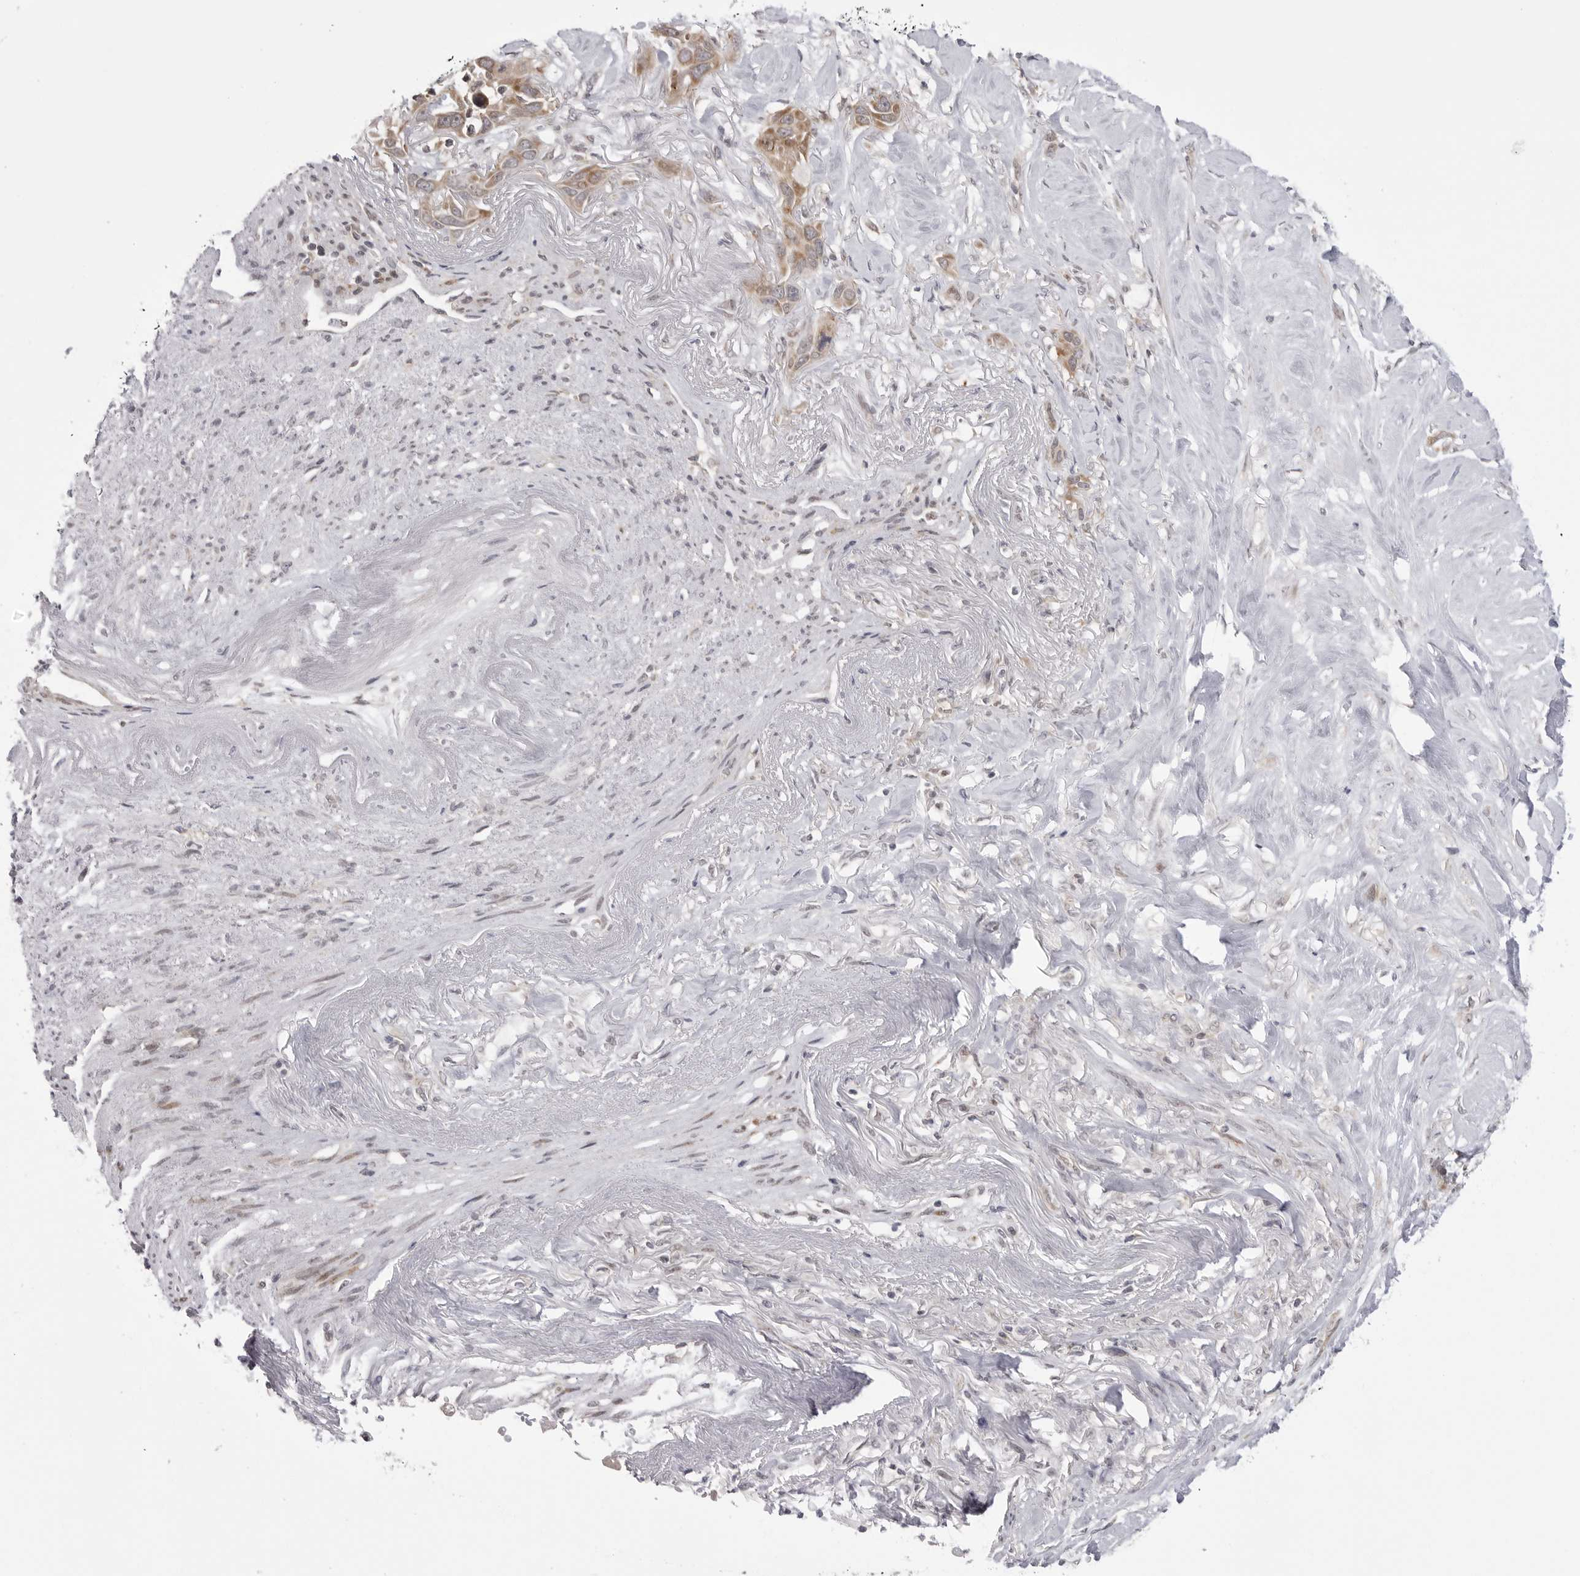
{"staining": {"intensity": "weak", "quantity": ">75%", "location": "cytoplasmic/membranous"}, "tissue": "pancreatic cancer", "cell_type": "Tumor cells", "image_type": "cancer", "snomed": [{"axis": "morphology", "description": "Adenocarcinoma, NOS"}, {"axis": "topography", "description": "Pancreas"}], "caption": "Human adenocarcinoma (pancreatic) stained with a brown dye demonstrates weak cytoplasmic/membranous positive expression in approximately >75% of tumor cells.", "gene": "PTK2B", "patient": {"sex": "female", "age": 60}}